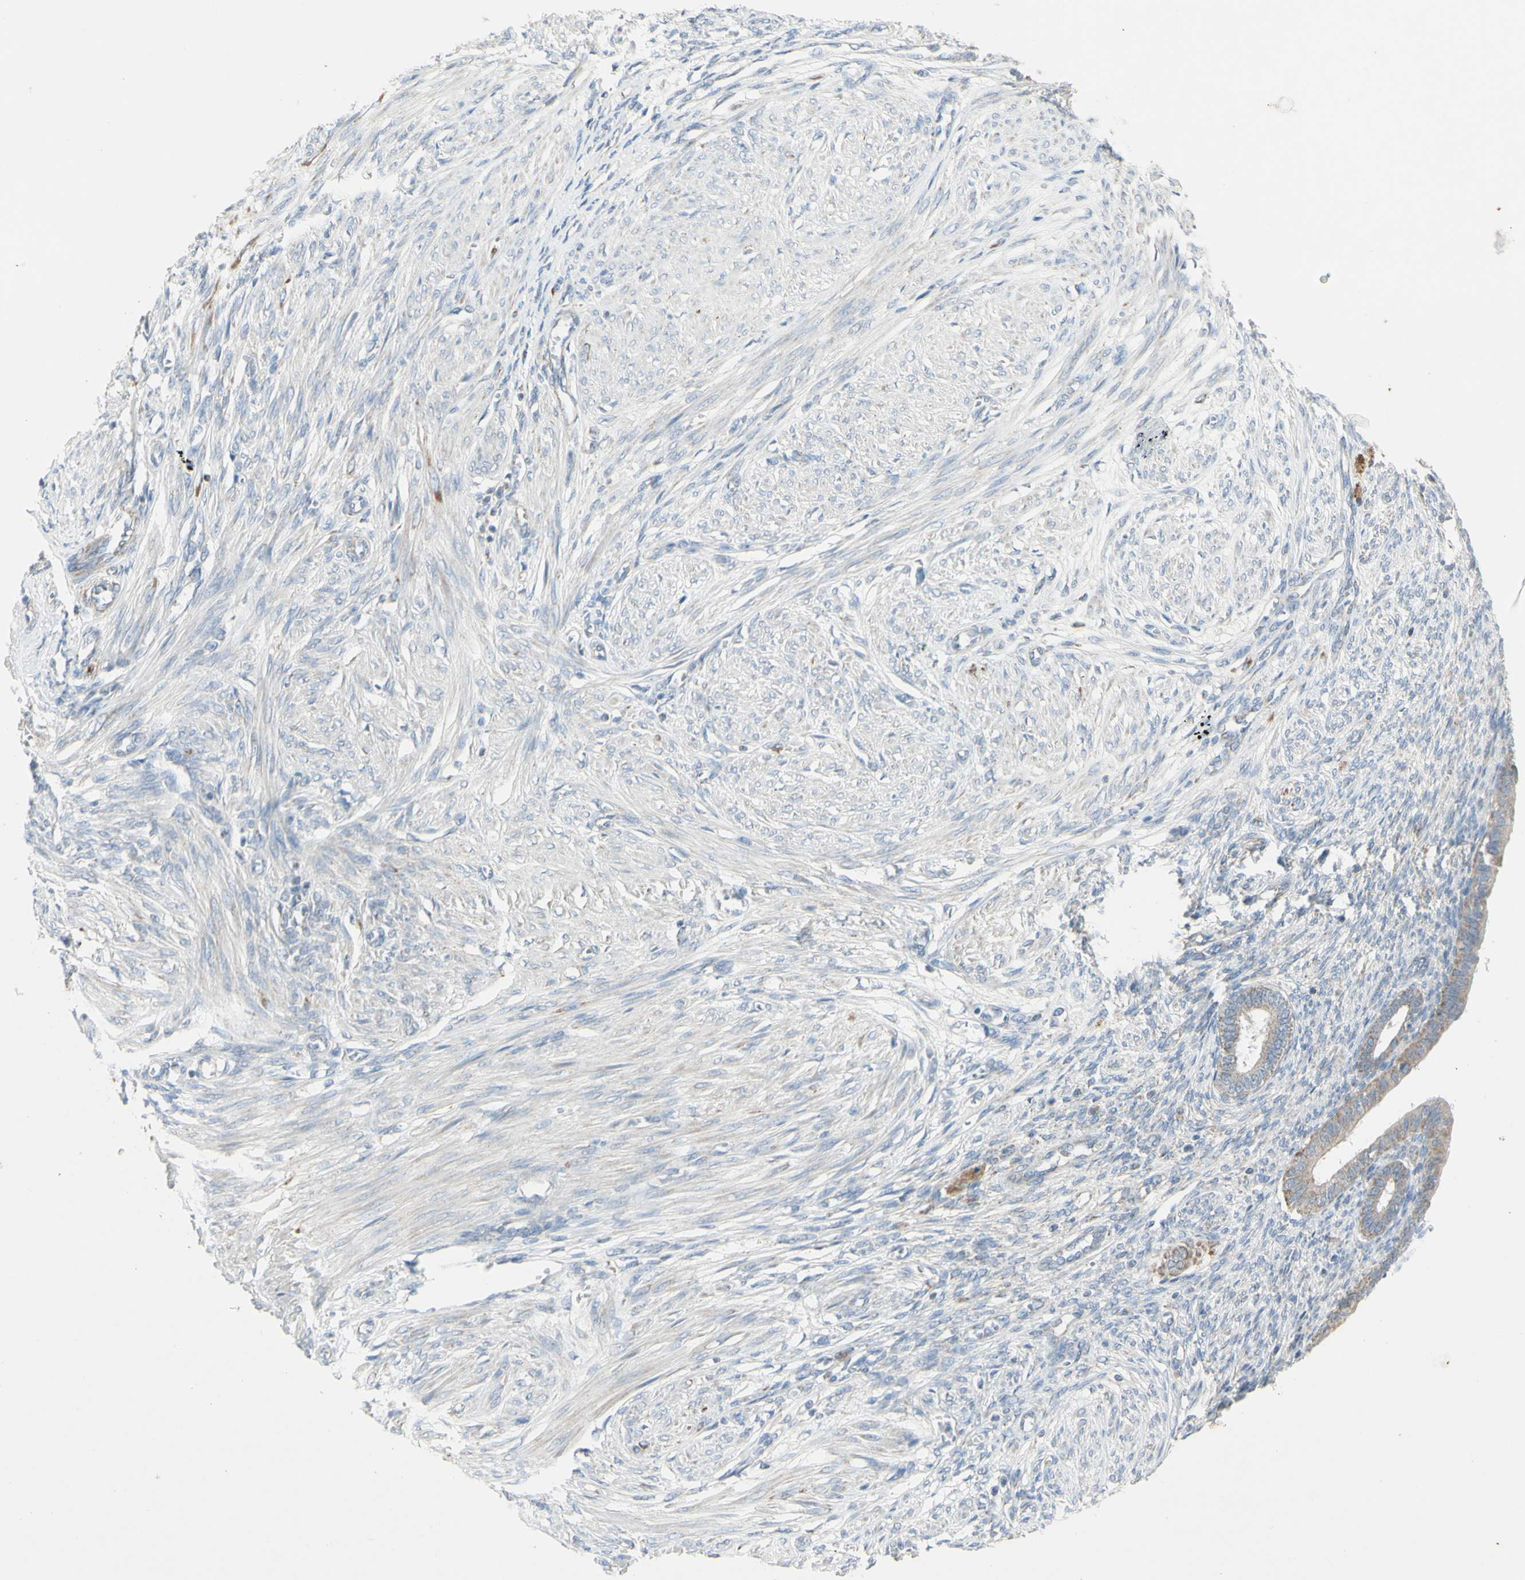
{"staining": {"intensity": "negative", "quantity": "none", "location": "none"}, "tissue": "endometrium", "cell_type": "Cells in endometrial stroma", "image_type": "normal", "snomed": [{"axis": "morphology", "description": "Normal tissue, NOS"}, {"axis": "topography", "description": "Endometrium"}], "caption": "Cells in endometrial stroma are negative for protein expression in unremarkable human endometrium. (Brightfield microscopy of DAB (3,3'-diaminobenzidine) immunohistochemistry (IHC) at high magnification).", "gene": "CNTNAP1", "patient": {"sex": "female", "age": 72}}